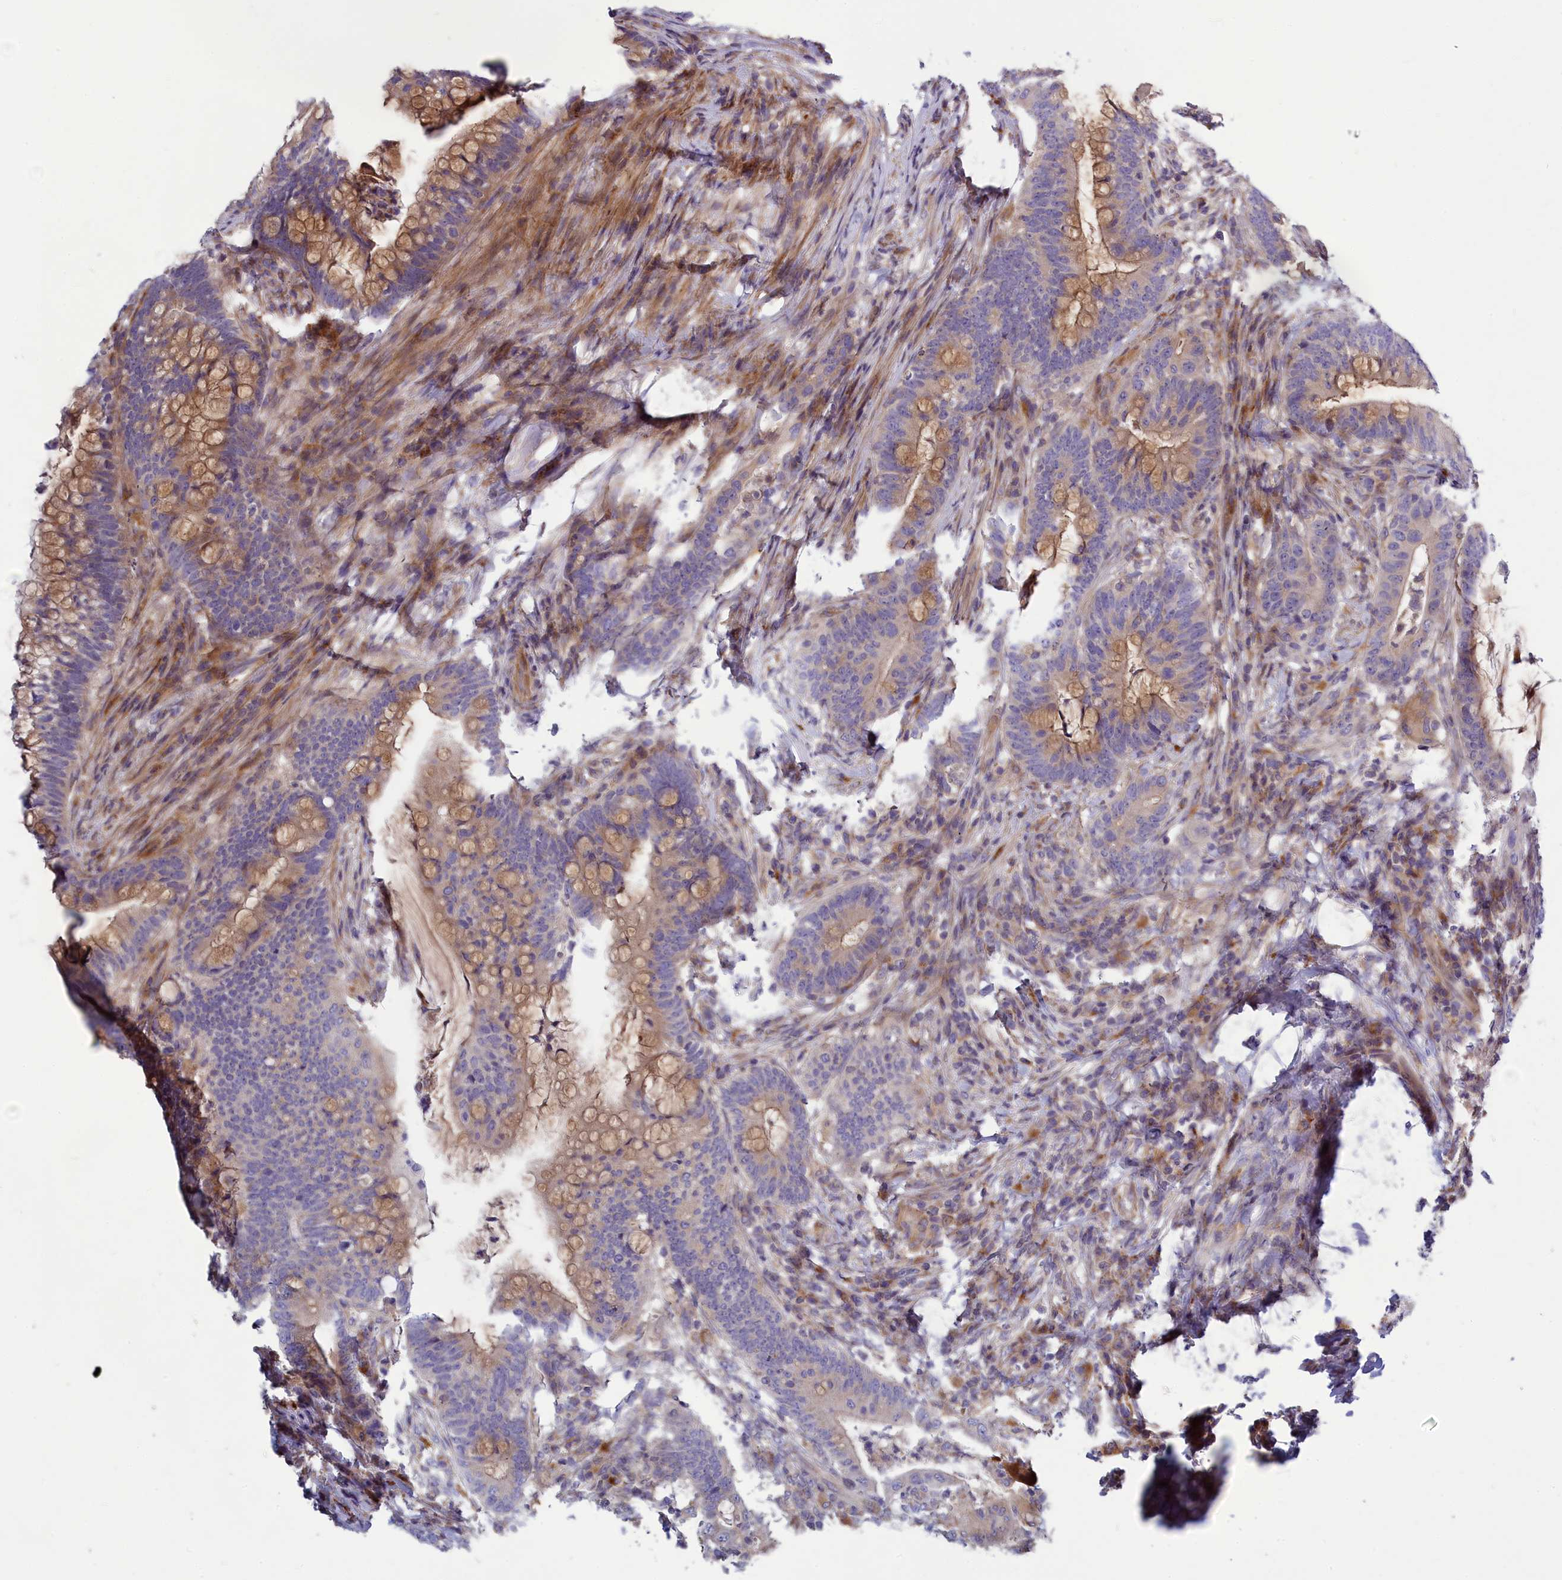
{"staining": {"intensity": "moderate", "quantity": "<25%", "location": "cytoplasmic/membranous"}, "tissue": "colorectal cancer", "cell_type": "Tumor cells", "image_type": "cancer", "snomed": [{"axis": "morphology", "description": "Adenocarcinoma, NOS"}, {"axis": "topography", "description": "Colon"}], "caption": "Immunohistochemistry (DAB) staining of colorectal adenocarcinoma shows moderate cytoplasmic/membranous protein staining in about <25% of tumor cells.", "gene": "BLTP2", "patient": {"sex": "female", "age": 66}}